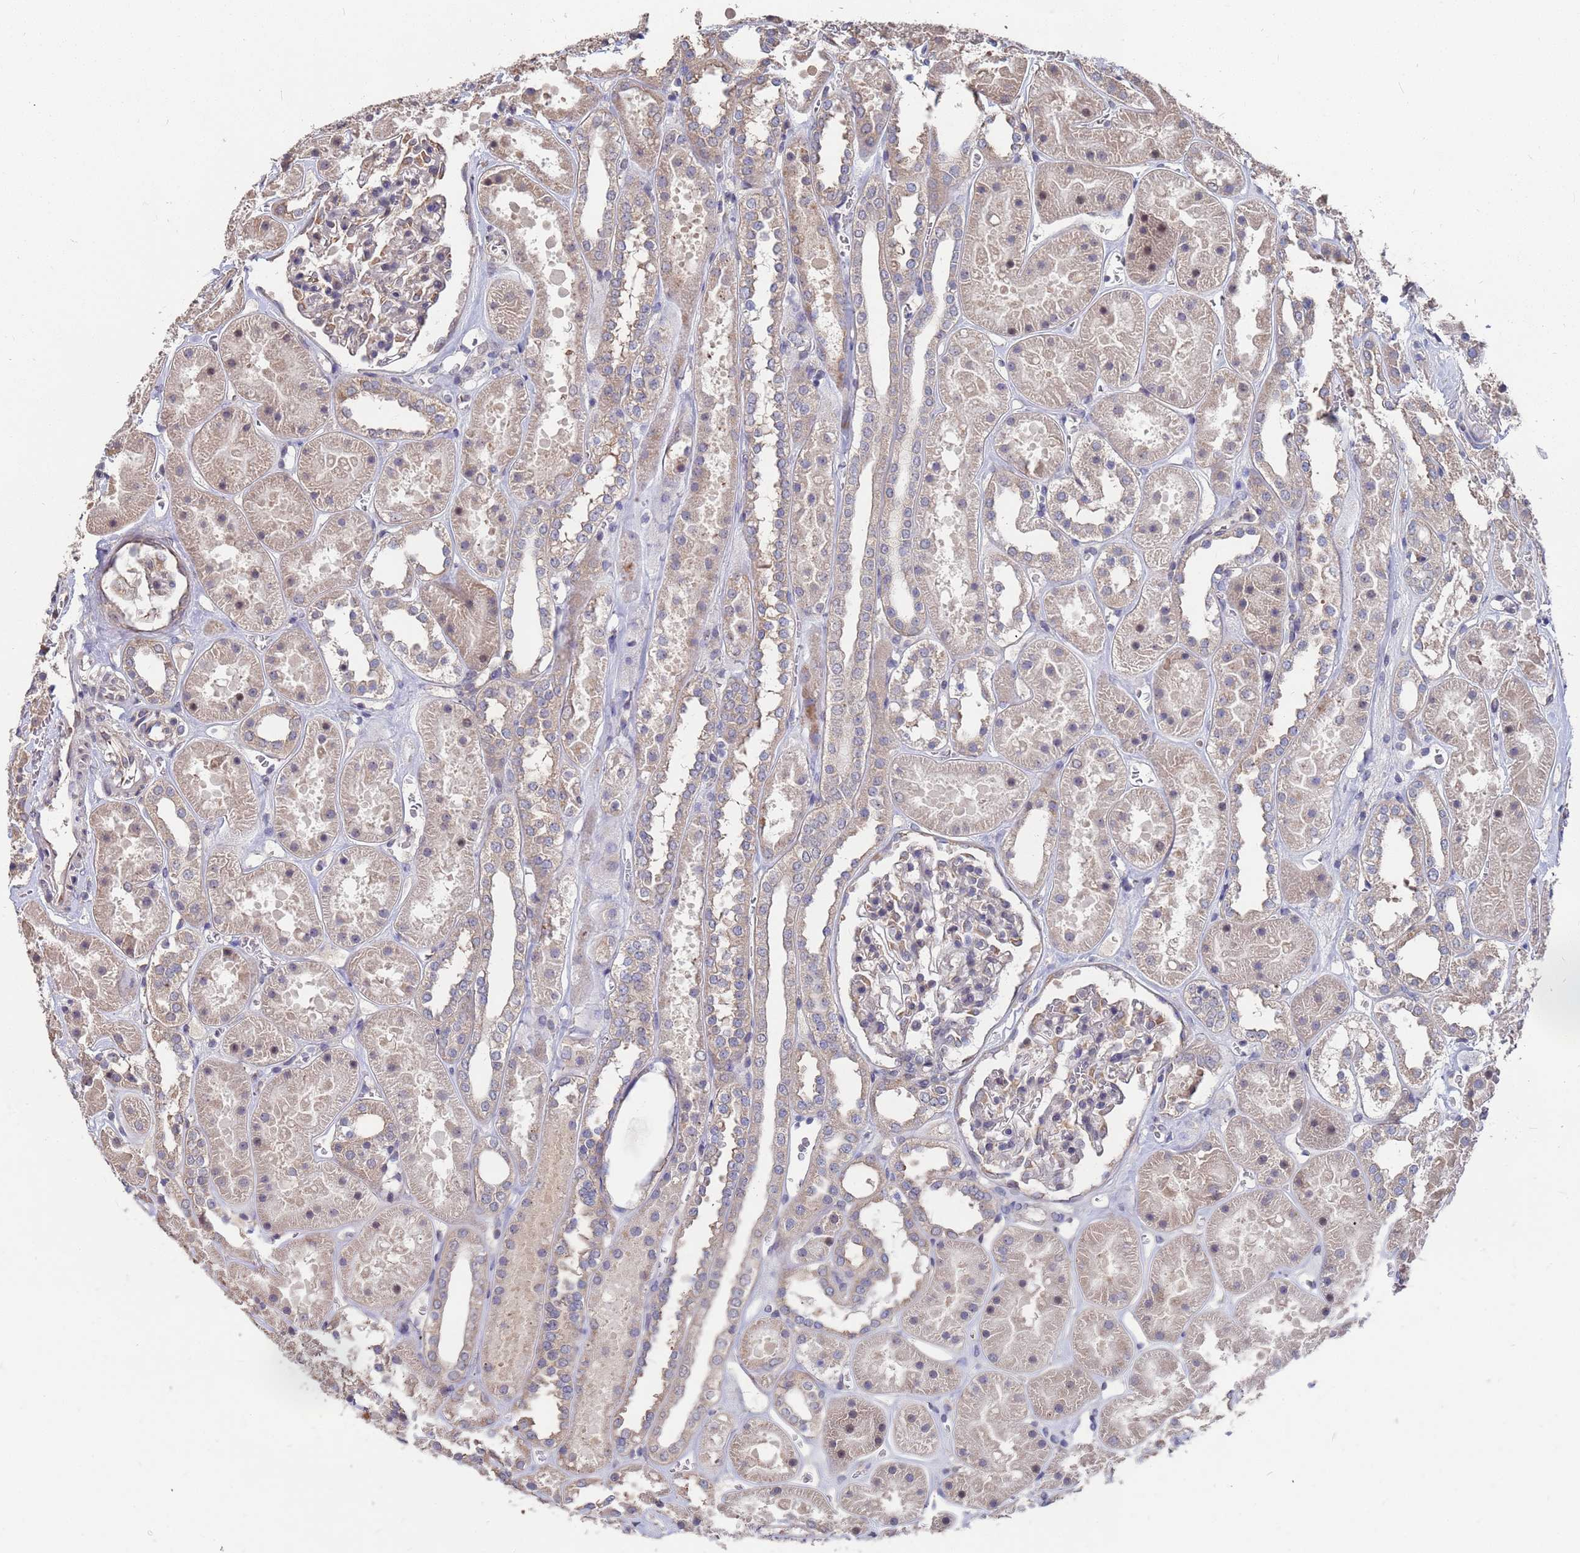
{"staining": {"intensity": "weak", "quantity": "<25%", "location": "cytoplasmic/membranous"}, "tissue": "kidney", "cell_type": "Cells in glomeruli", "image_type": "normal", "snomed": [{"axis": "morphology", "description": "Normal tissue, NOS"}, {"axis": "topography", "description": "Kidney"}], "caption": "This is an immunohistochemistry (IHC) histopathology image of unremarkable human kidney. There is no expression in cells in glomeruli.", "gene": "CFAP119", "patient": {"sex": "female", "age": 41}}